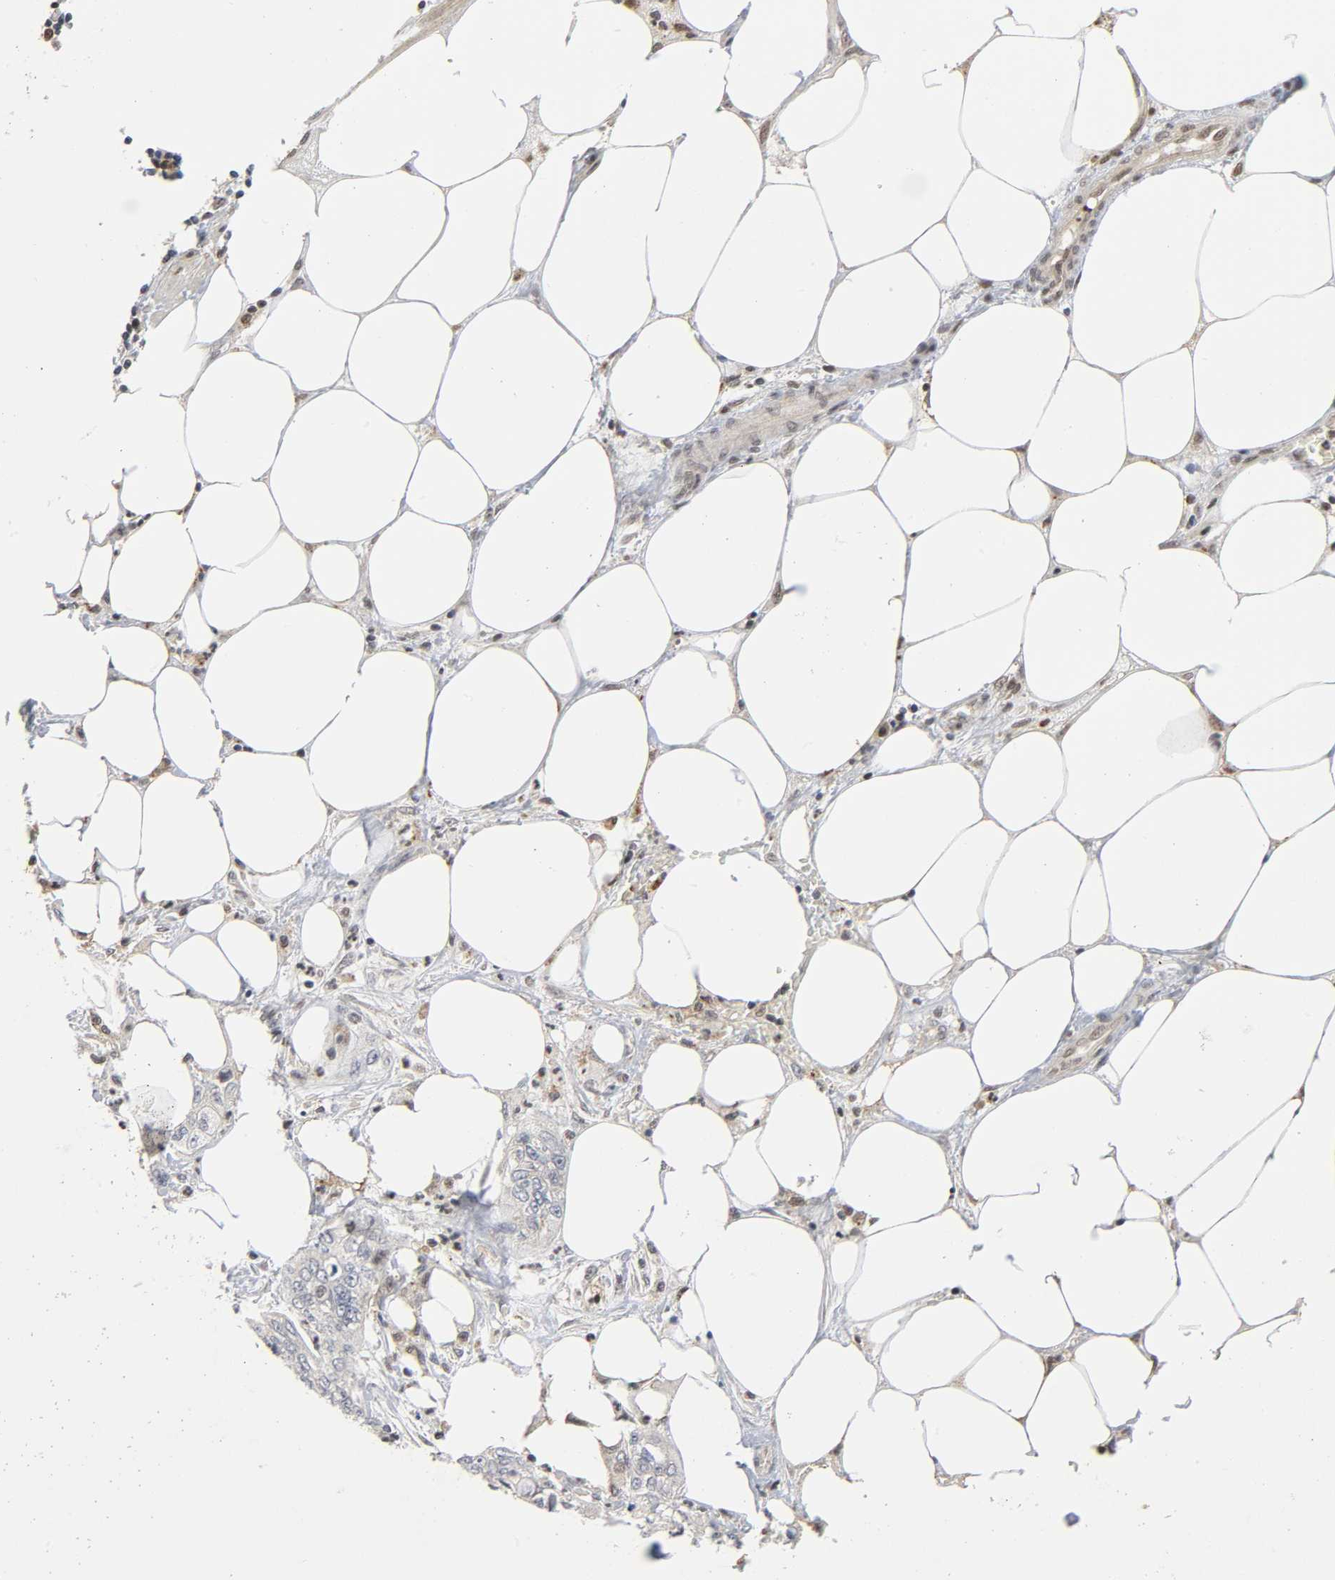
{"staining": {"intensity": "negative", "quantity": "none", "location": "none"}, "tissue": "pancreatic cancer", "cell_type": "Tumor cells", "image_type": "cancer", "snomed": [{"axis": "morphology", "description": "Adenocarcinoma, NOS"}, {"axis": "topography", "description": "Pancreas"}], "caption": "IHC of human pancreatic adenocarcinoma demonstrates no staining in tumor cells.", "gene": "KAT2B", "patient": {"sex": "male", "age": 70}}